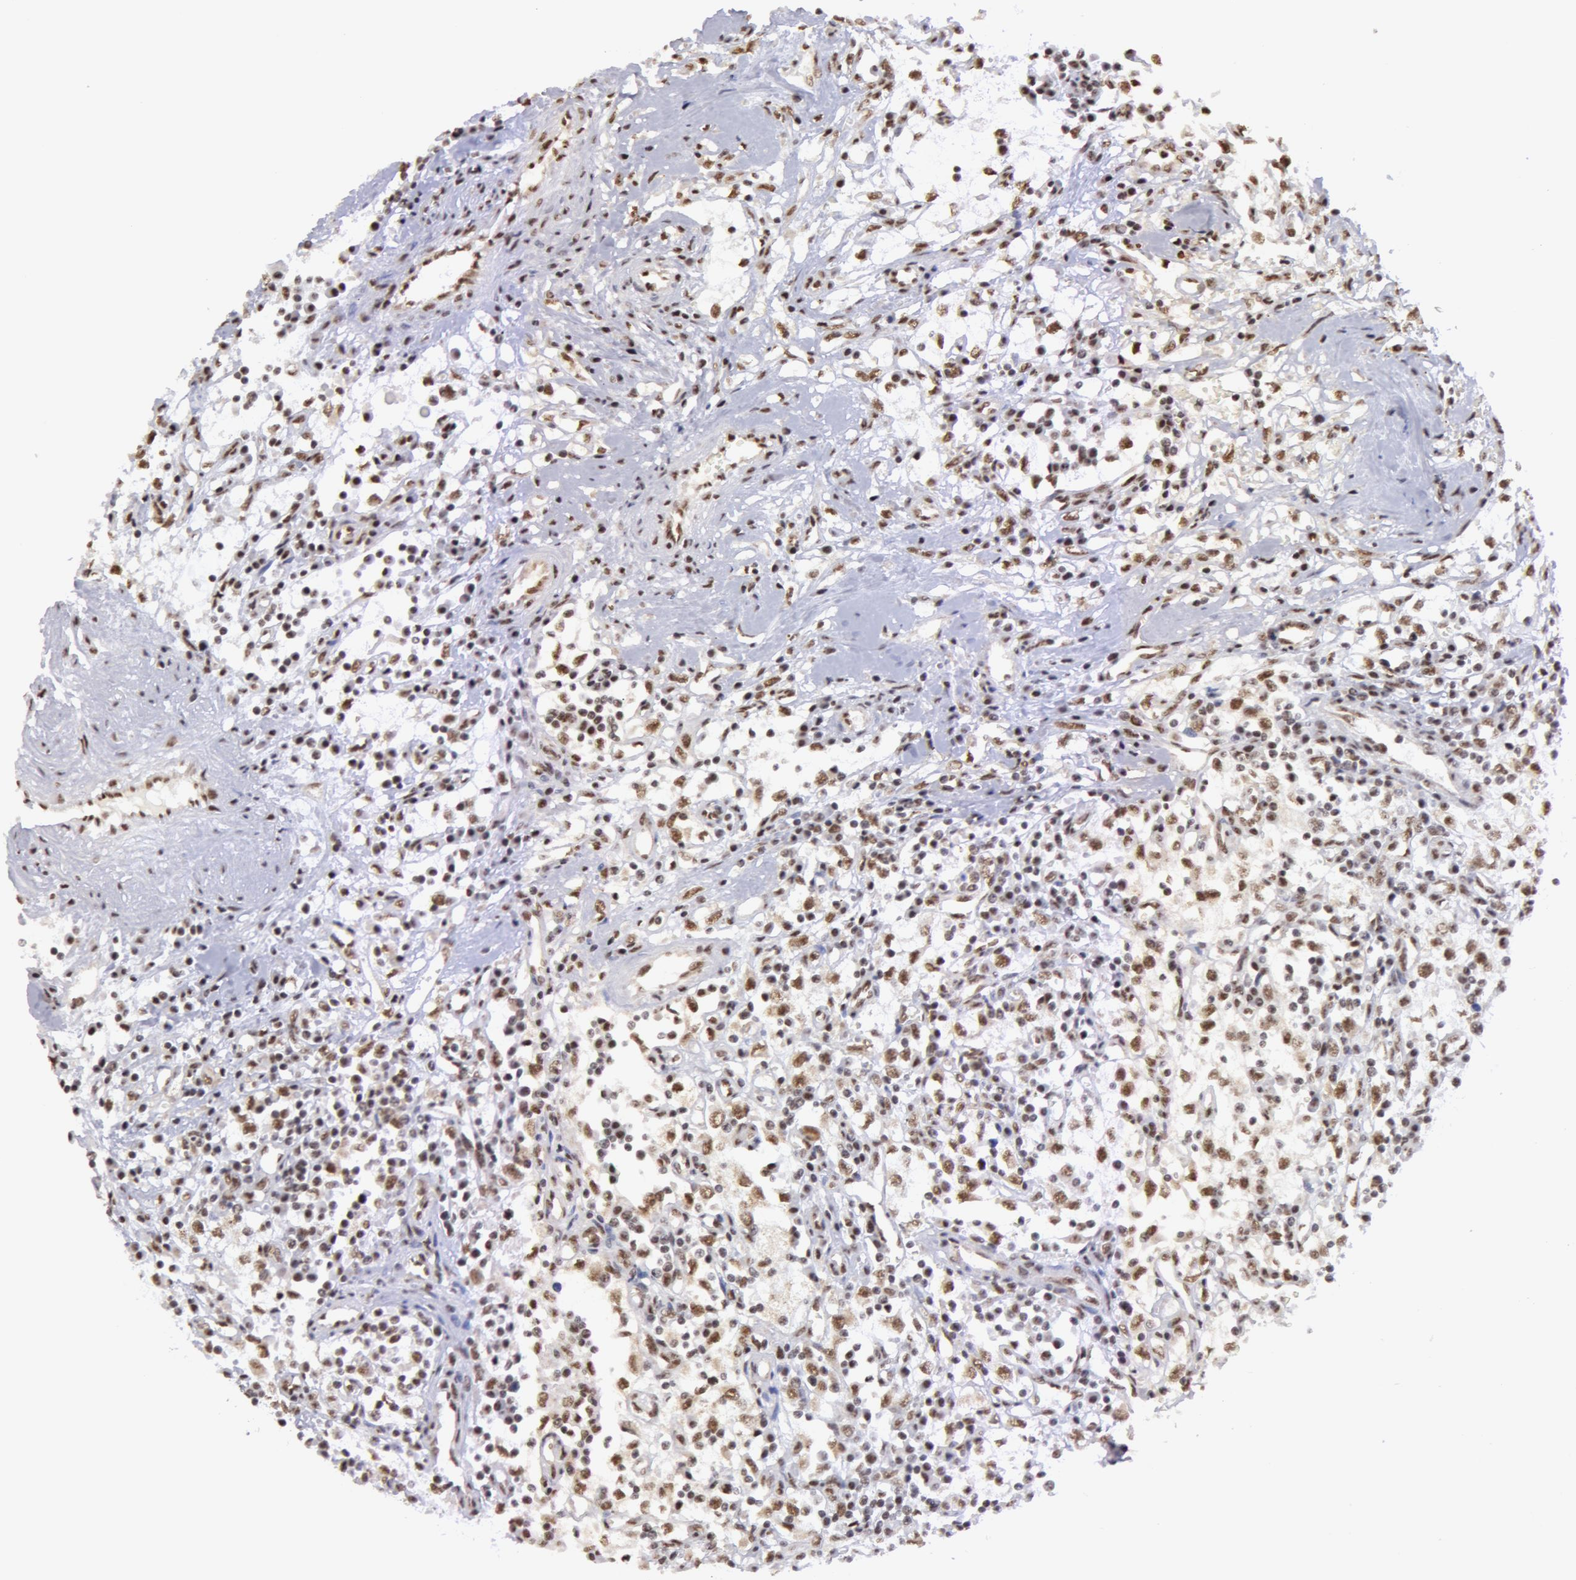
{"staining": {"intensity": "moderate", "quantity": "25%-75%", "location": "nuclear"}, "tissue": "renal cancer", "cell_type": "Tumor cells", "image_type": "cancer", "snomed": [{"axis": "morphology", "description": "Adenocarcinoma, NOS"}, {"axis": "topography", "description": "Kidney"}], "caption": "A brown stain shows moderate nuclear staining of a protein in adenocarcinoma (renal) tumor cells. Nuclei are stained in blue.", "gene": "VRTN", "patient": {"sex": "male", "age": 82}}